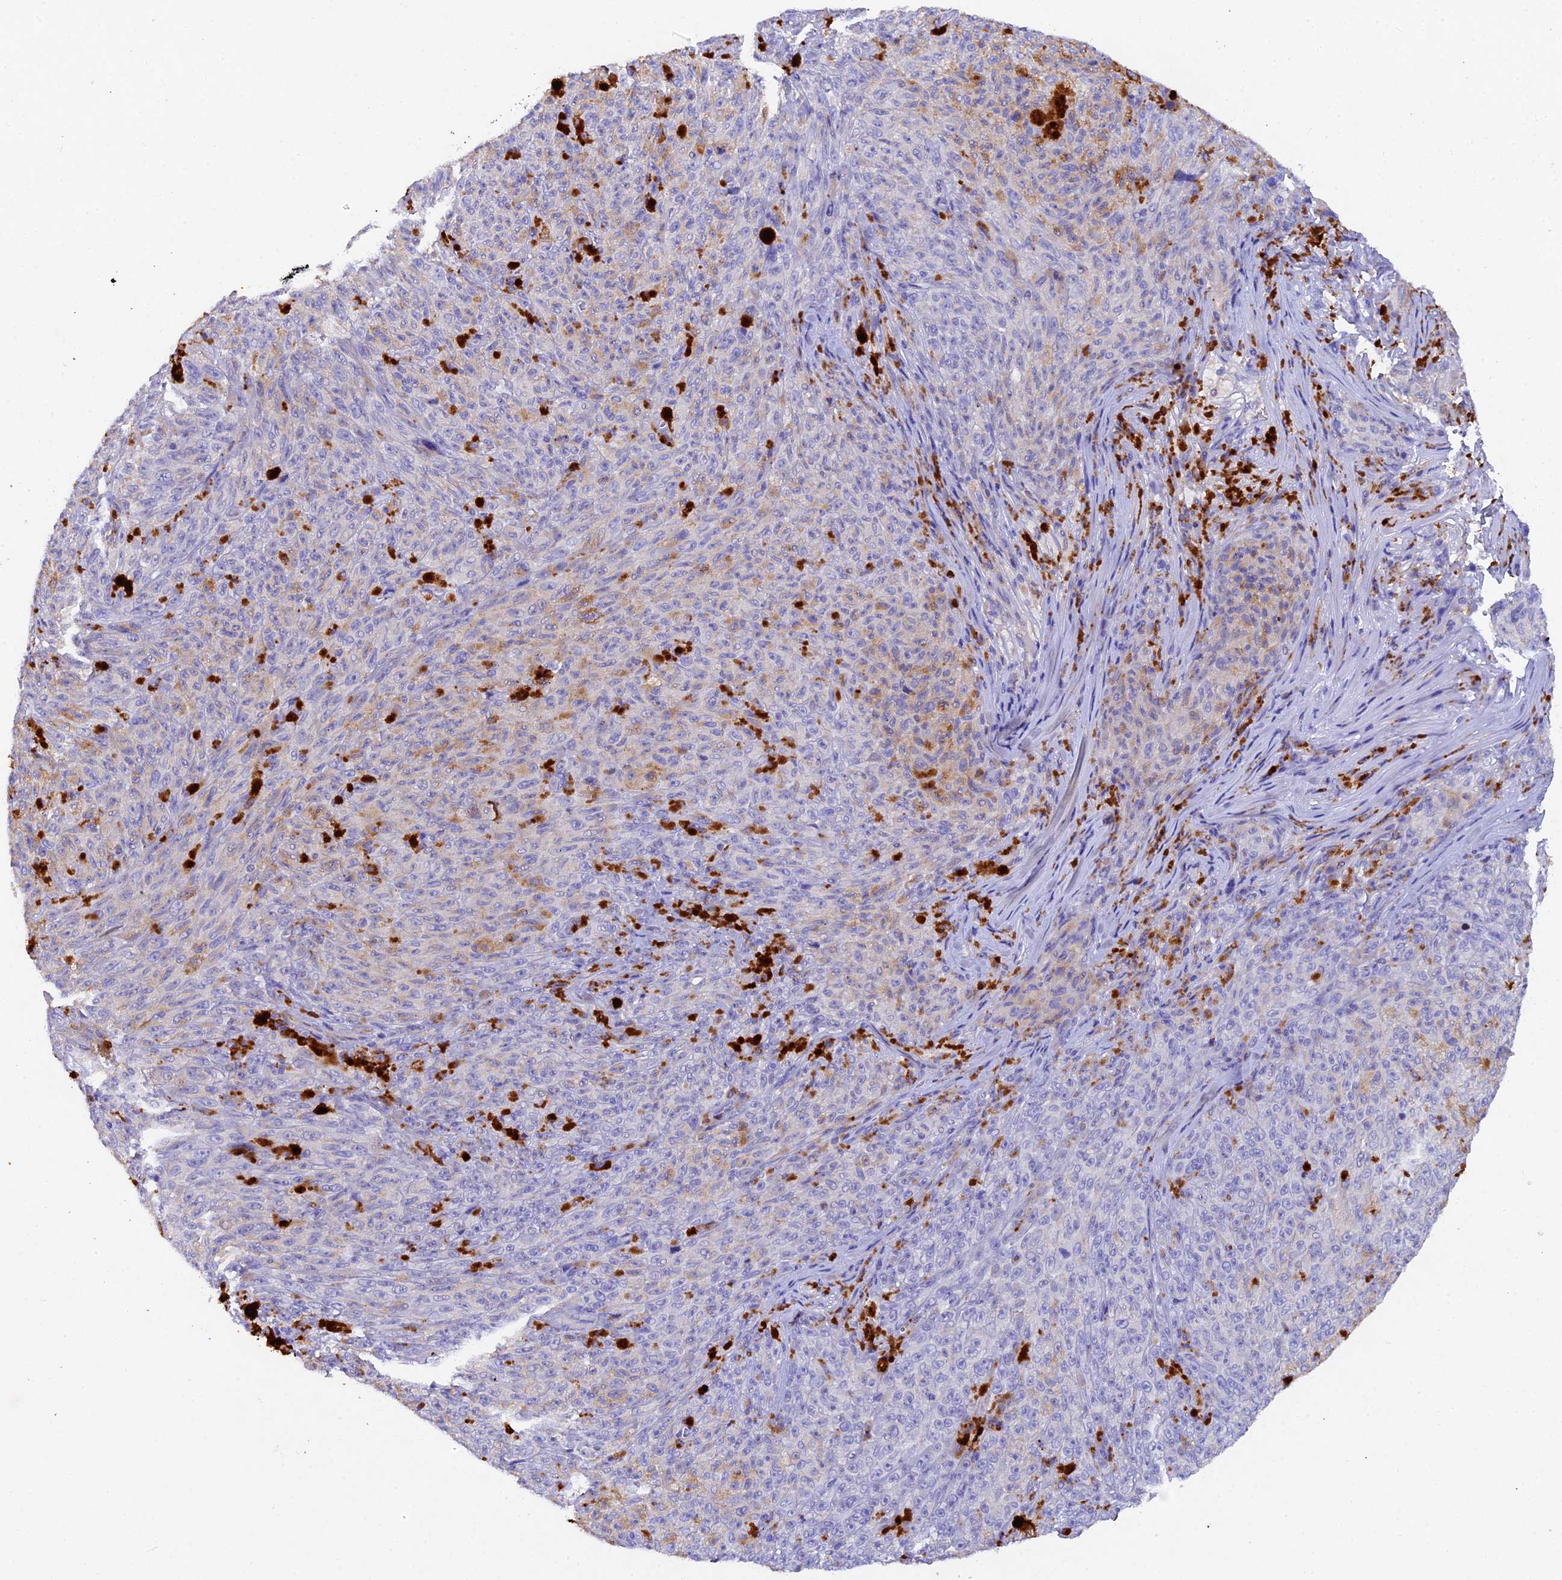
{"staining": {"intensity": "weak", "quantity": "<25%", "location": "cytoplasmic/membranous"}, "tissue": "melanoma", "cell_type": "Tumor cells", "image_type": "cancer", "snomed": [{"axis": "morphology", "description": "Malignant melanoma, NOS"}, {"axis": "topography", "description": "Skin"}], "caption": "Tumor cells show no significant protein positivity in malignant melanoma.", "gene": "TGDS", "patient": {"sex": "female", "age": 82}}